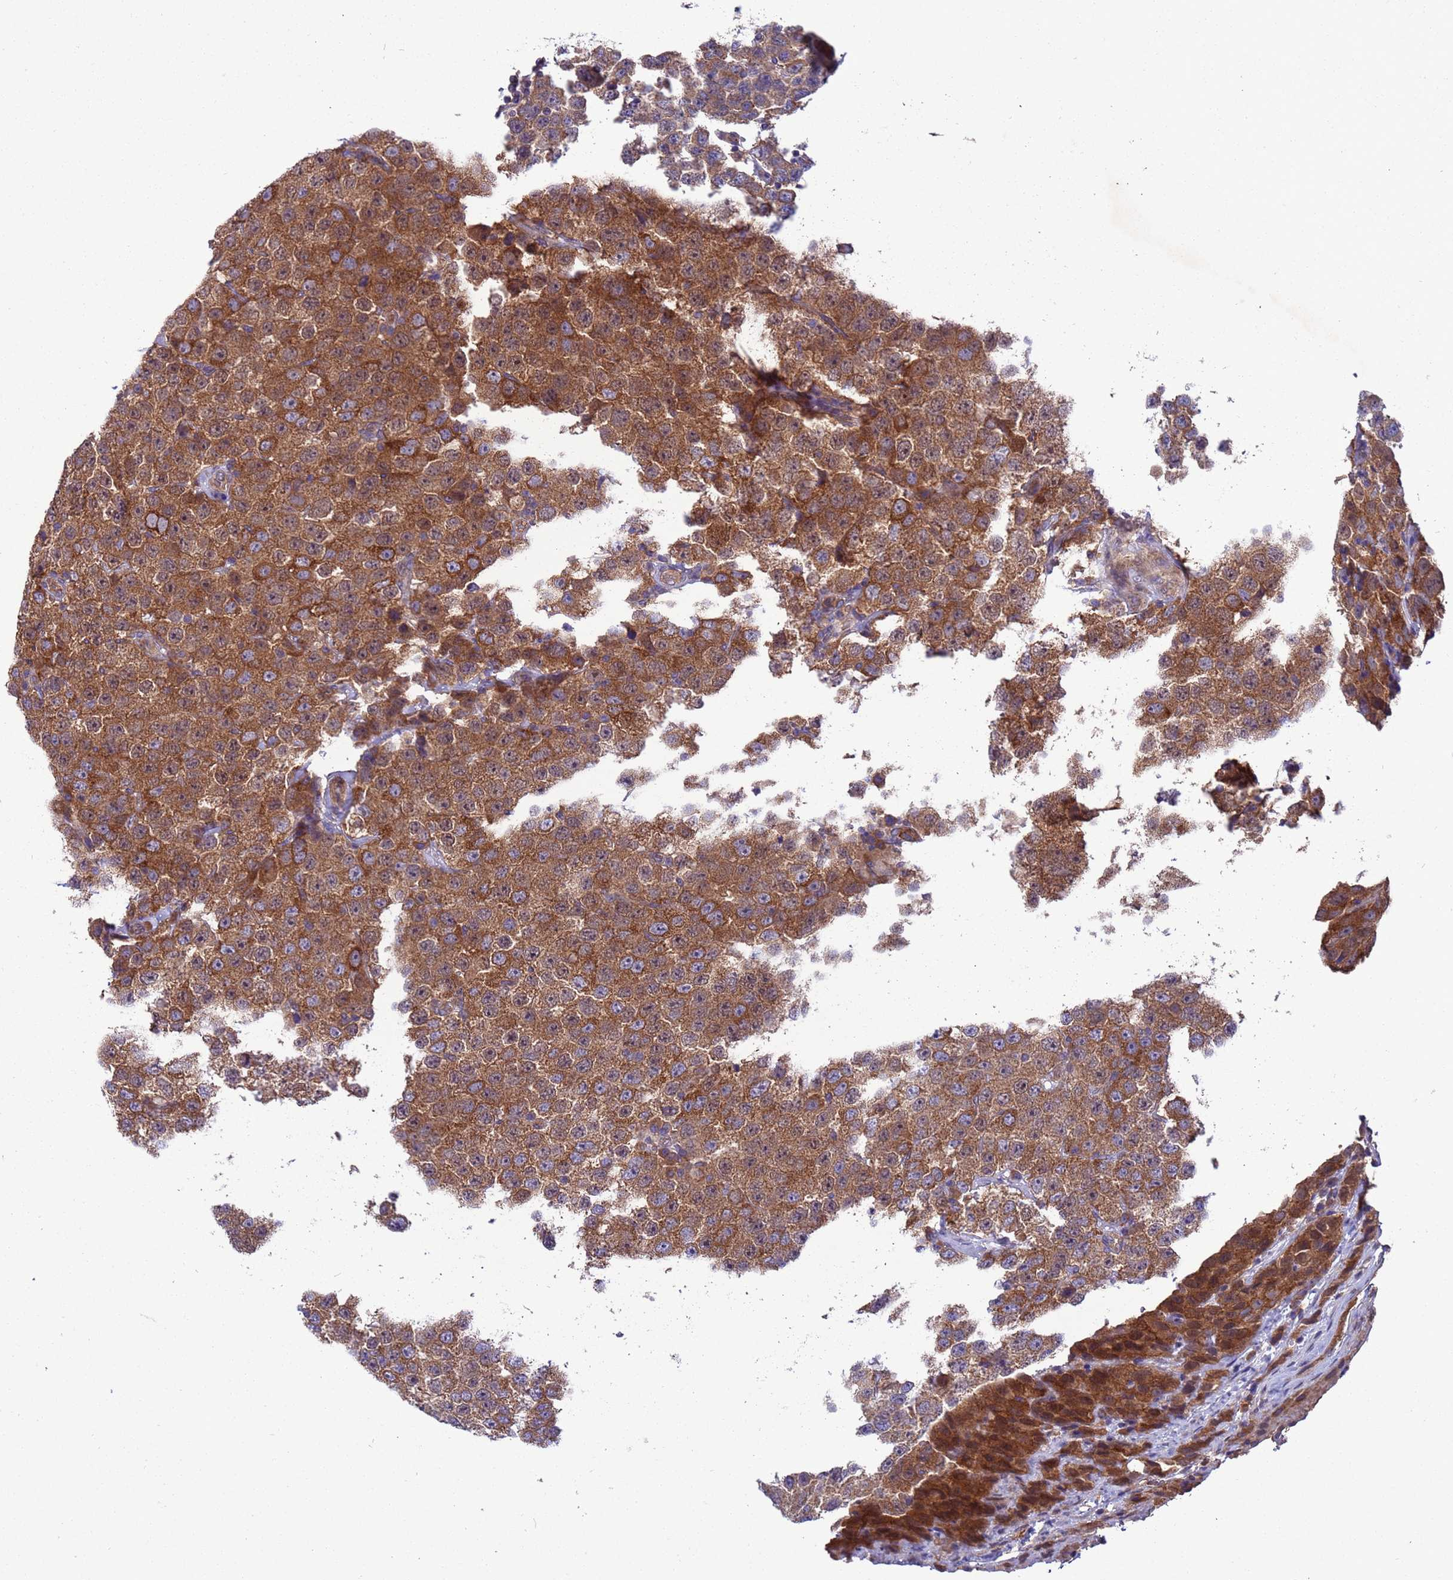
{"staining": {"intensity": "moderate", "quantity": ">75%", "location": "cytoplasmic/membranous"}, "tissue": "testis cancer", "cell_type": "Tumor cells", "image_type": "cancer", "snomed": [{"axis": "morphology", "description": "Seminoma, NOS"}, {"axis": "topography", "description": "Testis"}], "caption": "Approximately >75% of tumor cells in human testis seminoma show moderate cytoplasmic/membranous protein staining as visualized by brown immunohistochemical staining.", "gene": "ARHGAP12", "patient": {"sex": "male", "age": 28}}